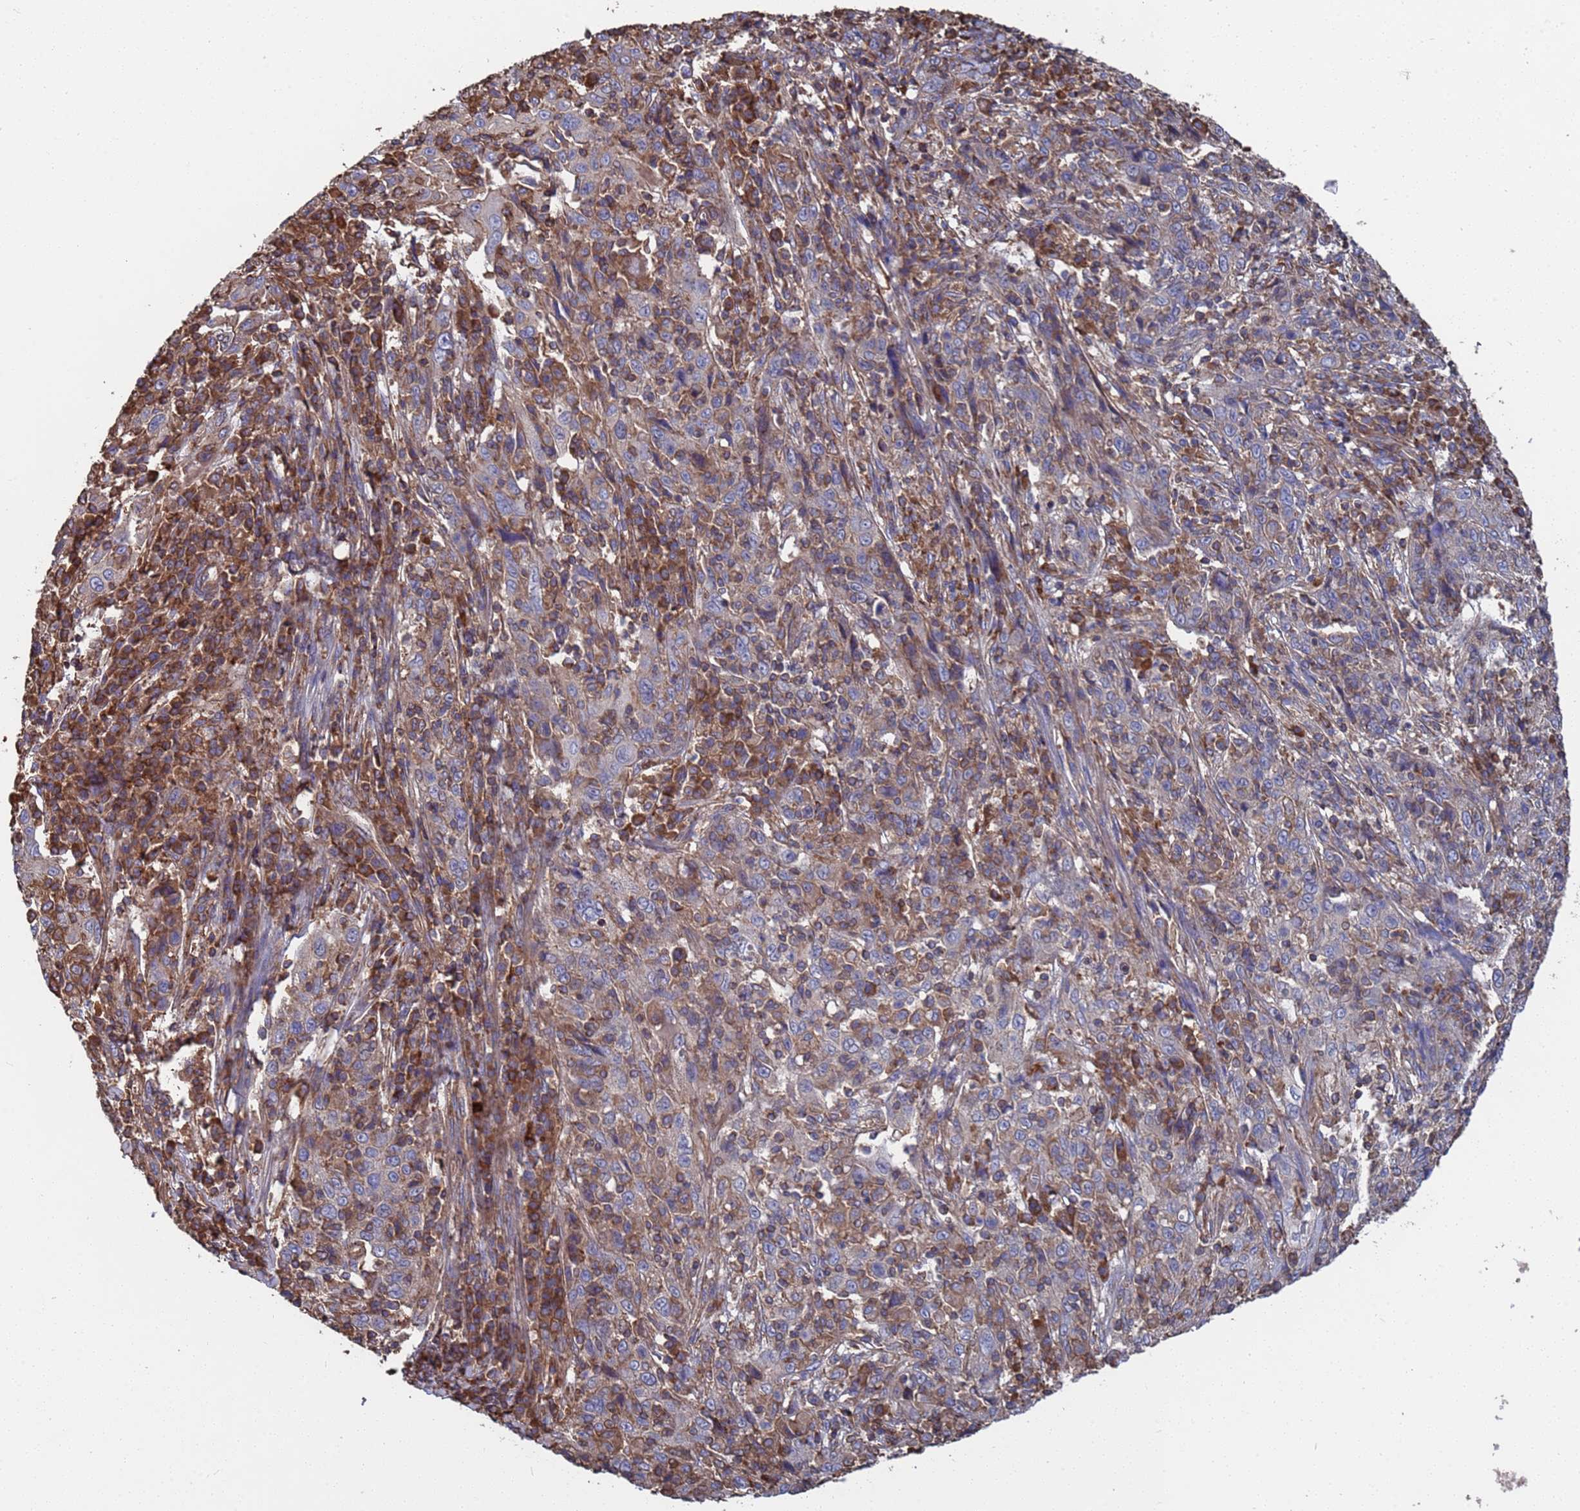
{"staining": {"intensity": "weak", "quantity": "25%-75%", "location": "cytoplasmic/membranous"}, "tissue": "cervical cancer", "cell_type": "Tumor cells", "image_type": "cancer", "snomed": [{"axis": "morphology", "description": "Squamous cell carcinoma, NOS"}, {"axis": "topography", "description": "Cervix"}], "caption": "Immunohistochemistry (IHC) of cervical cancer (squamous cell carcinoma) reveals low levels of weak cytoplasmic/membranous expression in about 25%-75% of tumor cells.", "gene": "PYCR1", "patient": {"sex": "female", "age": 46}}